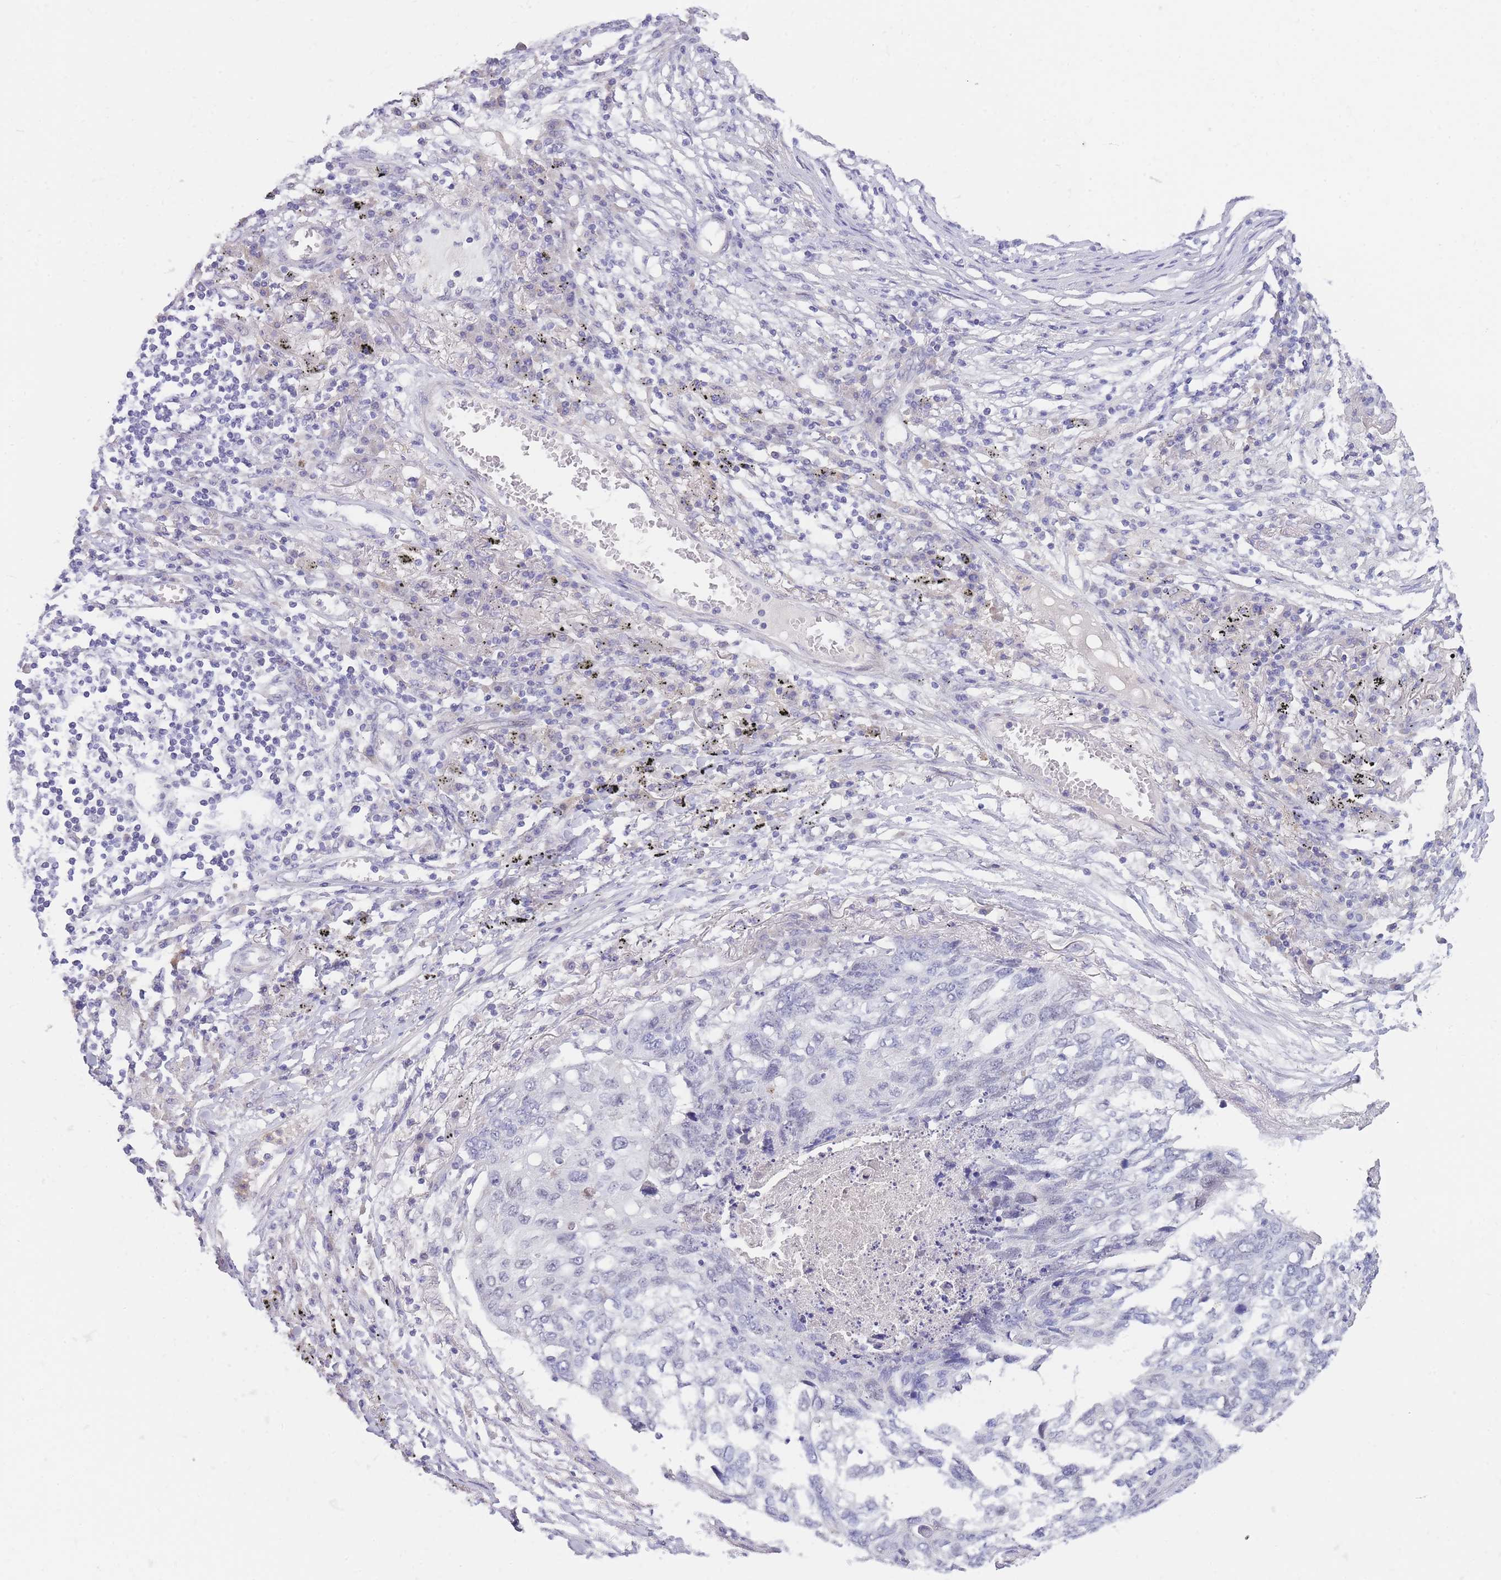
{"staining": {"intensity": "negative", "quantity": "none", "location": "none"}, "tissue": "lung cancer", "cell_type": "Tumor cells", "image_type": "cancer", "snomed": [{"axis": "morphology", "description": "Squamous cell carcinoma, NOS"}, {"axis": "topography", "description": "Lung"}], "caption": "Immunohistochemical staining of human lung cancer (squamous cell carcinoma) displays no significant staining in tumor cells.", "gene": "PRR23B", "patient": {"sex": "female", "age": 63}}